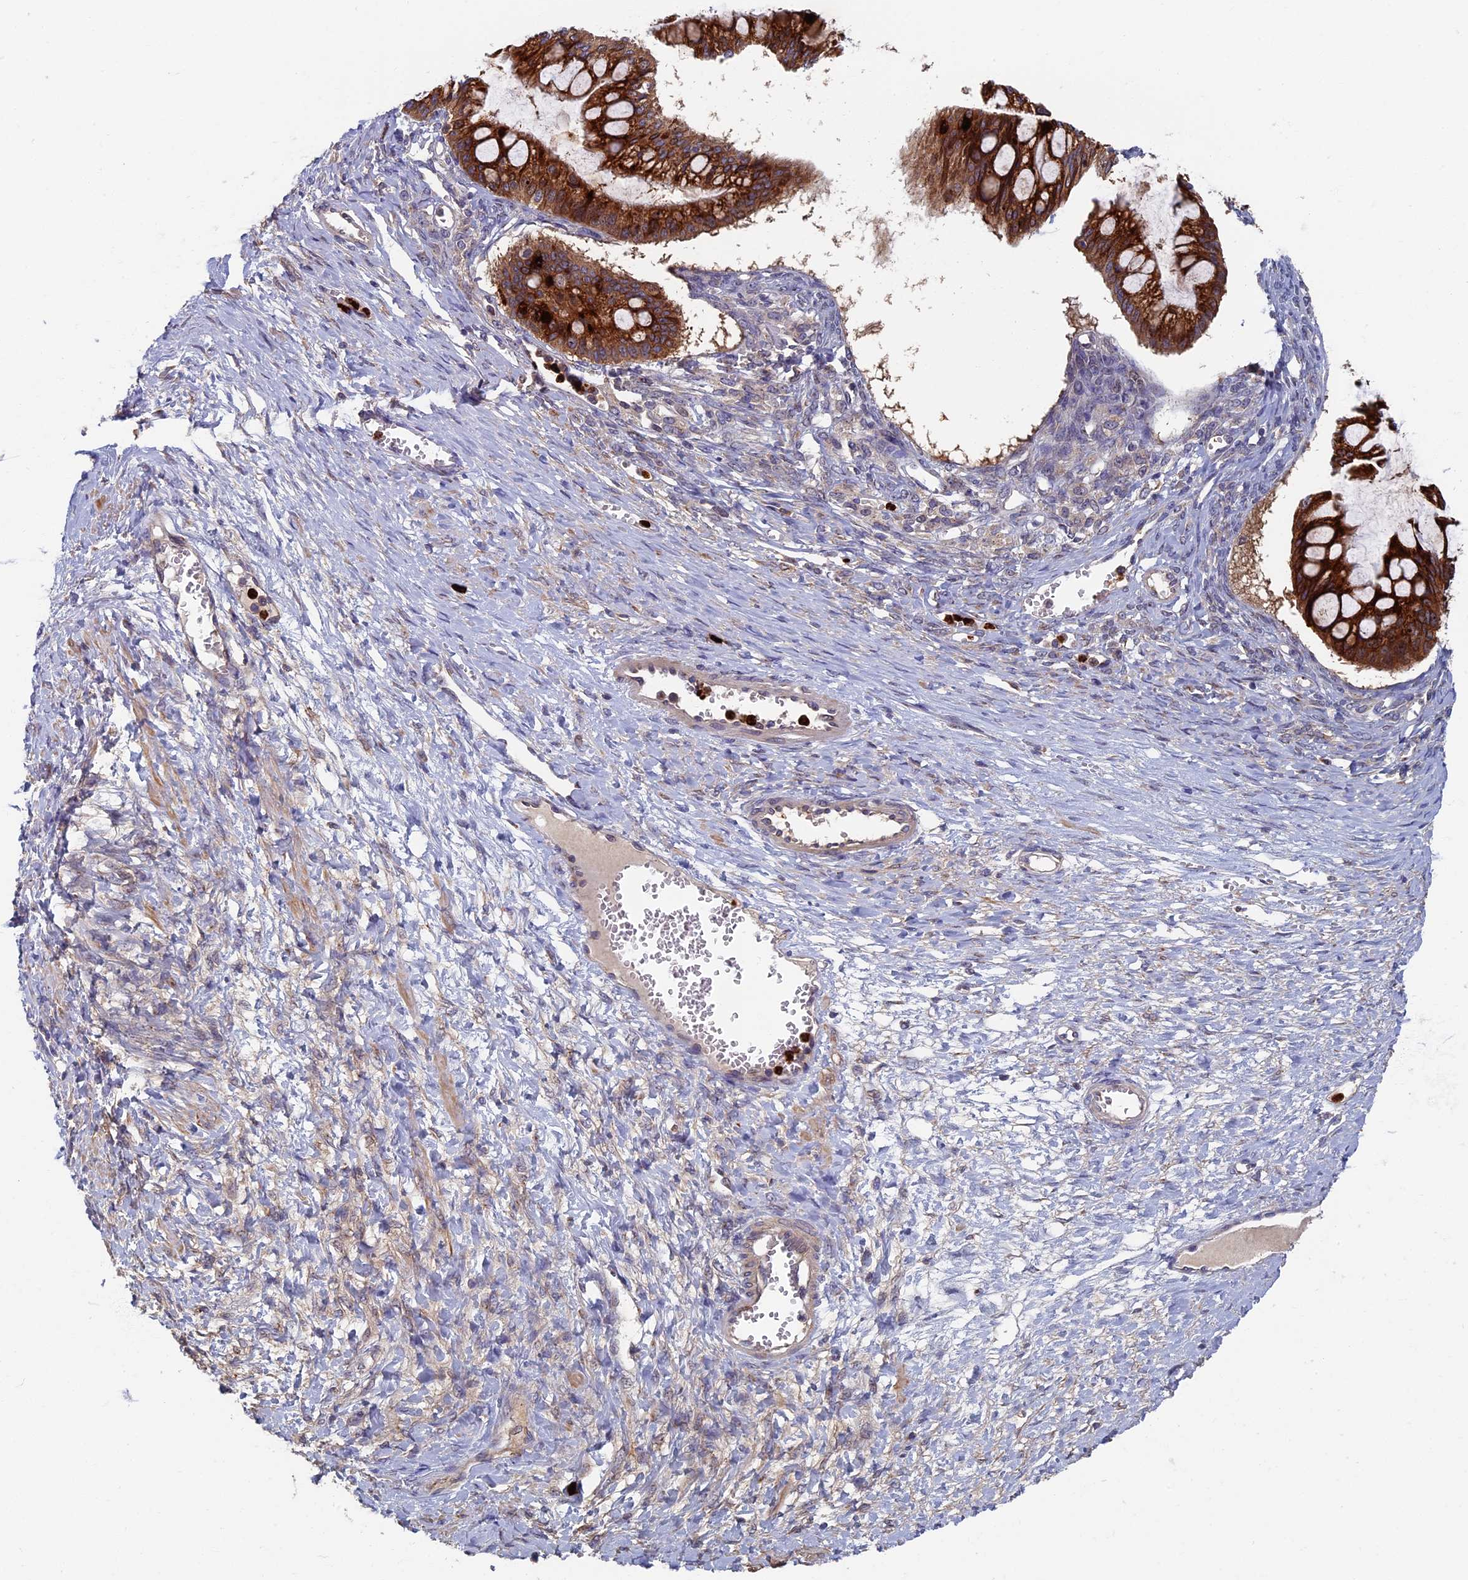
{"staining": {"intensity": "strong", "quantity": ">75%", "location": "cytoplasmic/membranous"}, "tissue": "ovarian cancer", "cell_type": "Tumor cells", "image_type": "cancer", "snomed": [{"axis": "morphology", "description": "Cystadenocarcinoma, mucinous, NOS"}, {"axis": "topography", "description": "Ovary"}], "caption": "Ovarian mucinous cystadenocarcinoma stained with a brown dye reveals strong cytoplasmic/membranous positive positivity in about >75% of tumor cells.", "gene": "TNK2", "patient": {"sex": "female", "age": 73}}